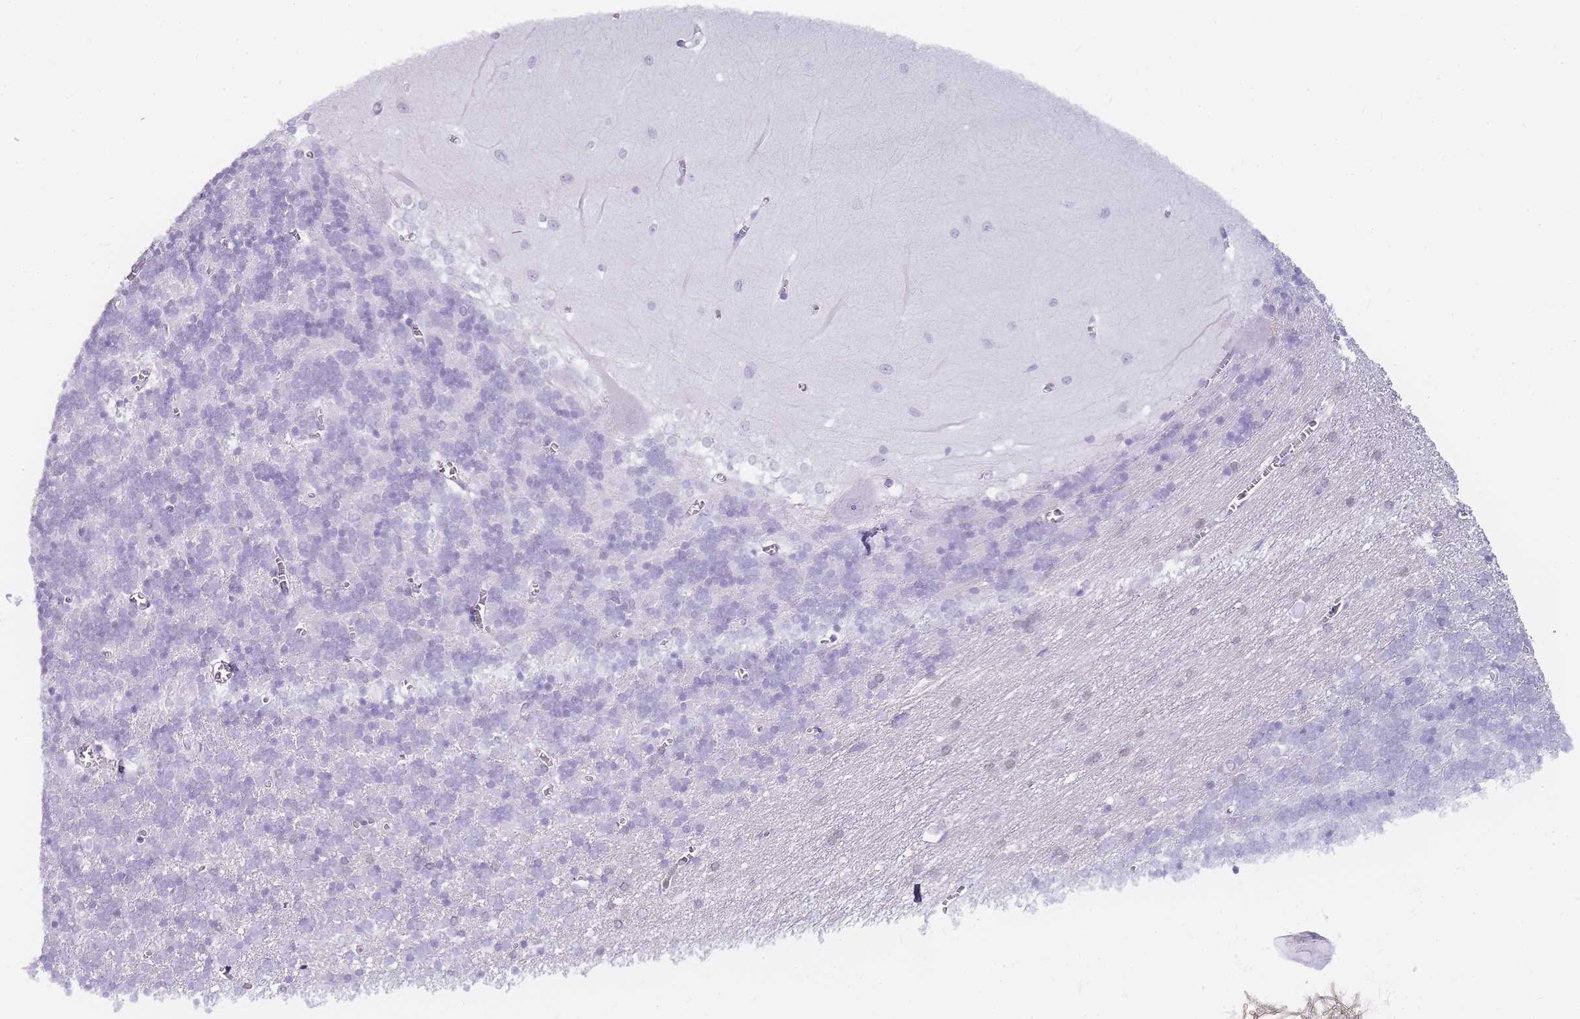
{"staining": {"intensity": "negative", "quantity": "none", "location": "none"}, "tissue": "cerebellum", "cell_type": "Cells in granular layer", "image_type": "normal", "snomed": [{"axis": "morphology", "description": "Normal tissue, NOS"}, {"axis": "topography", "description": "Cerebellum"}], "caption": "This is an immunohistochemistry histopathology image of unremarkable cerebellum. There is no positivity in cells in granular layer.", "gene": "JAKMIP1", "patient": {"sex": "male", "age": 37}}